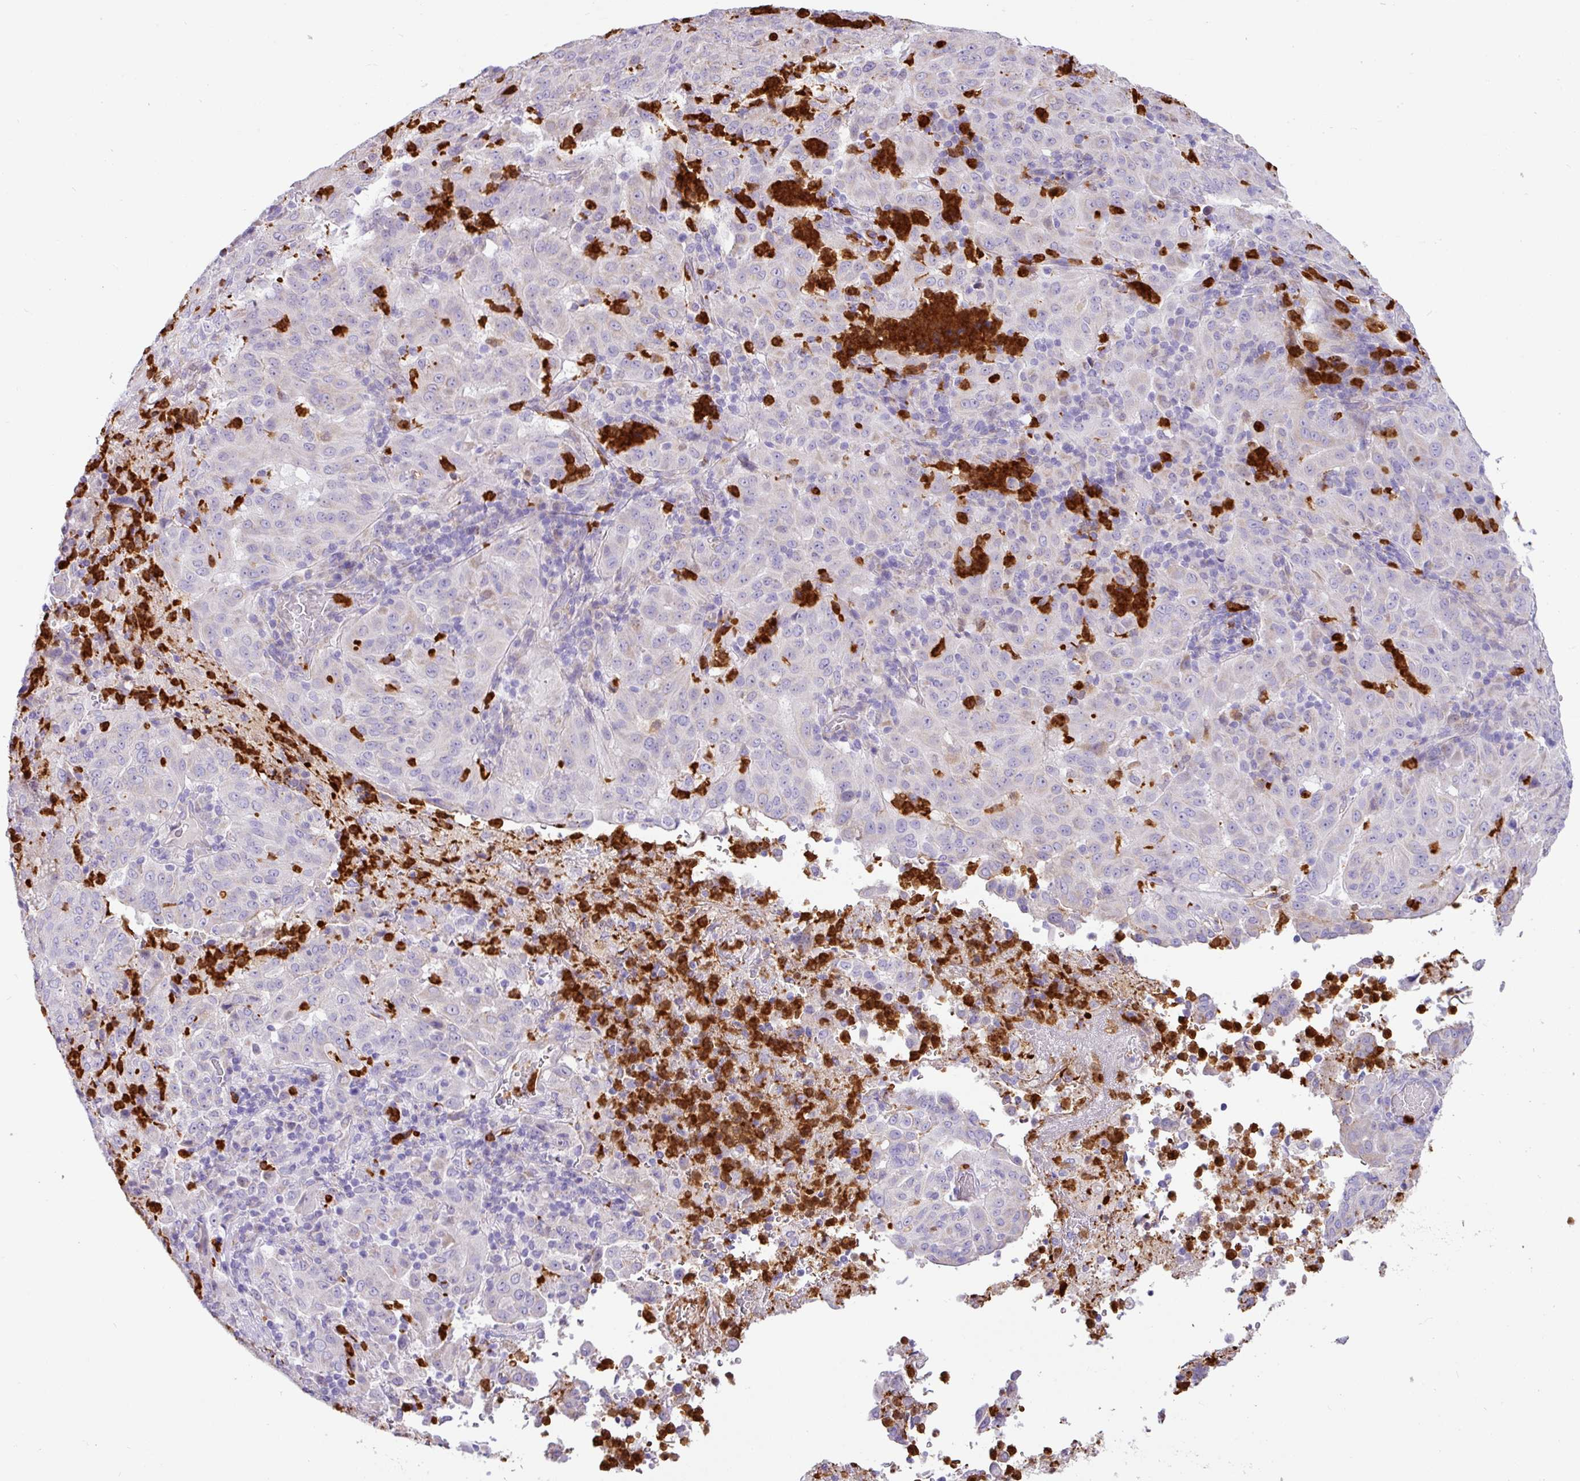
{"staining": {"intensity": "weak", "quantity": "<25%", "location": "cytoplasmic/membranous"}, "tissue": "pancreatic cancer", "cell_type": "Tumor cells", "image_type": "cancer", "snomed": [{"axis": "morphology", "description": "Adenocarcinoma, NOS"}, {"axis": "topography", "description": "Pancreas"}], "caption": "The image shows no staining of tumor cells in adenocarcinoma (pancreatic).", "gene": "SH2D3C", "patient": {"sex": "male", "age": 63}}